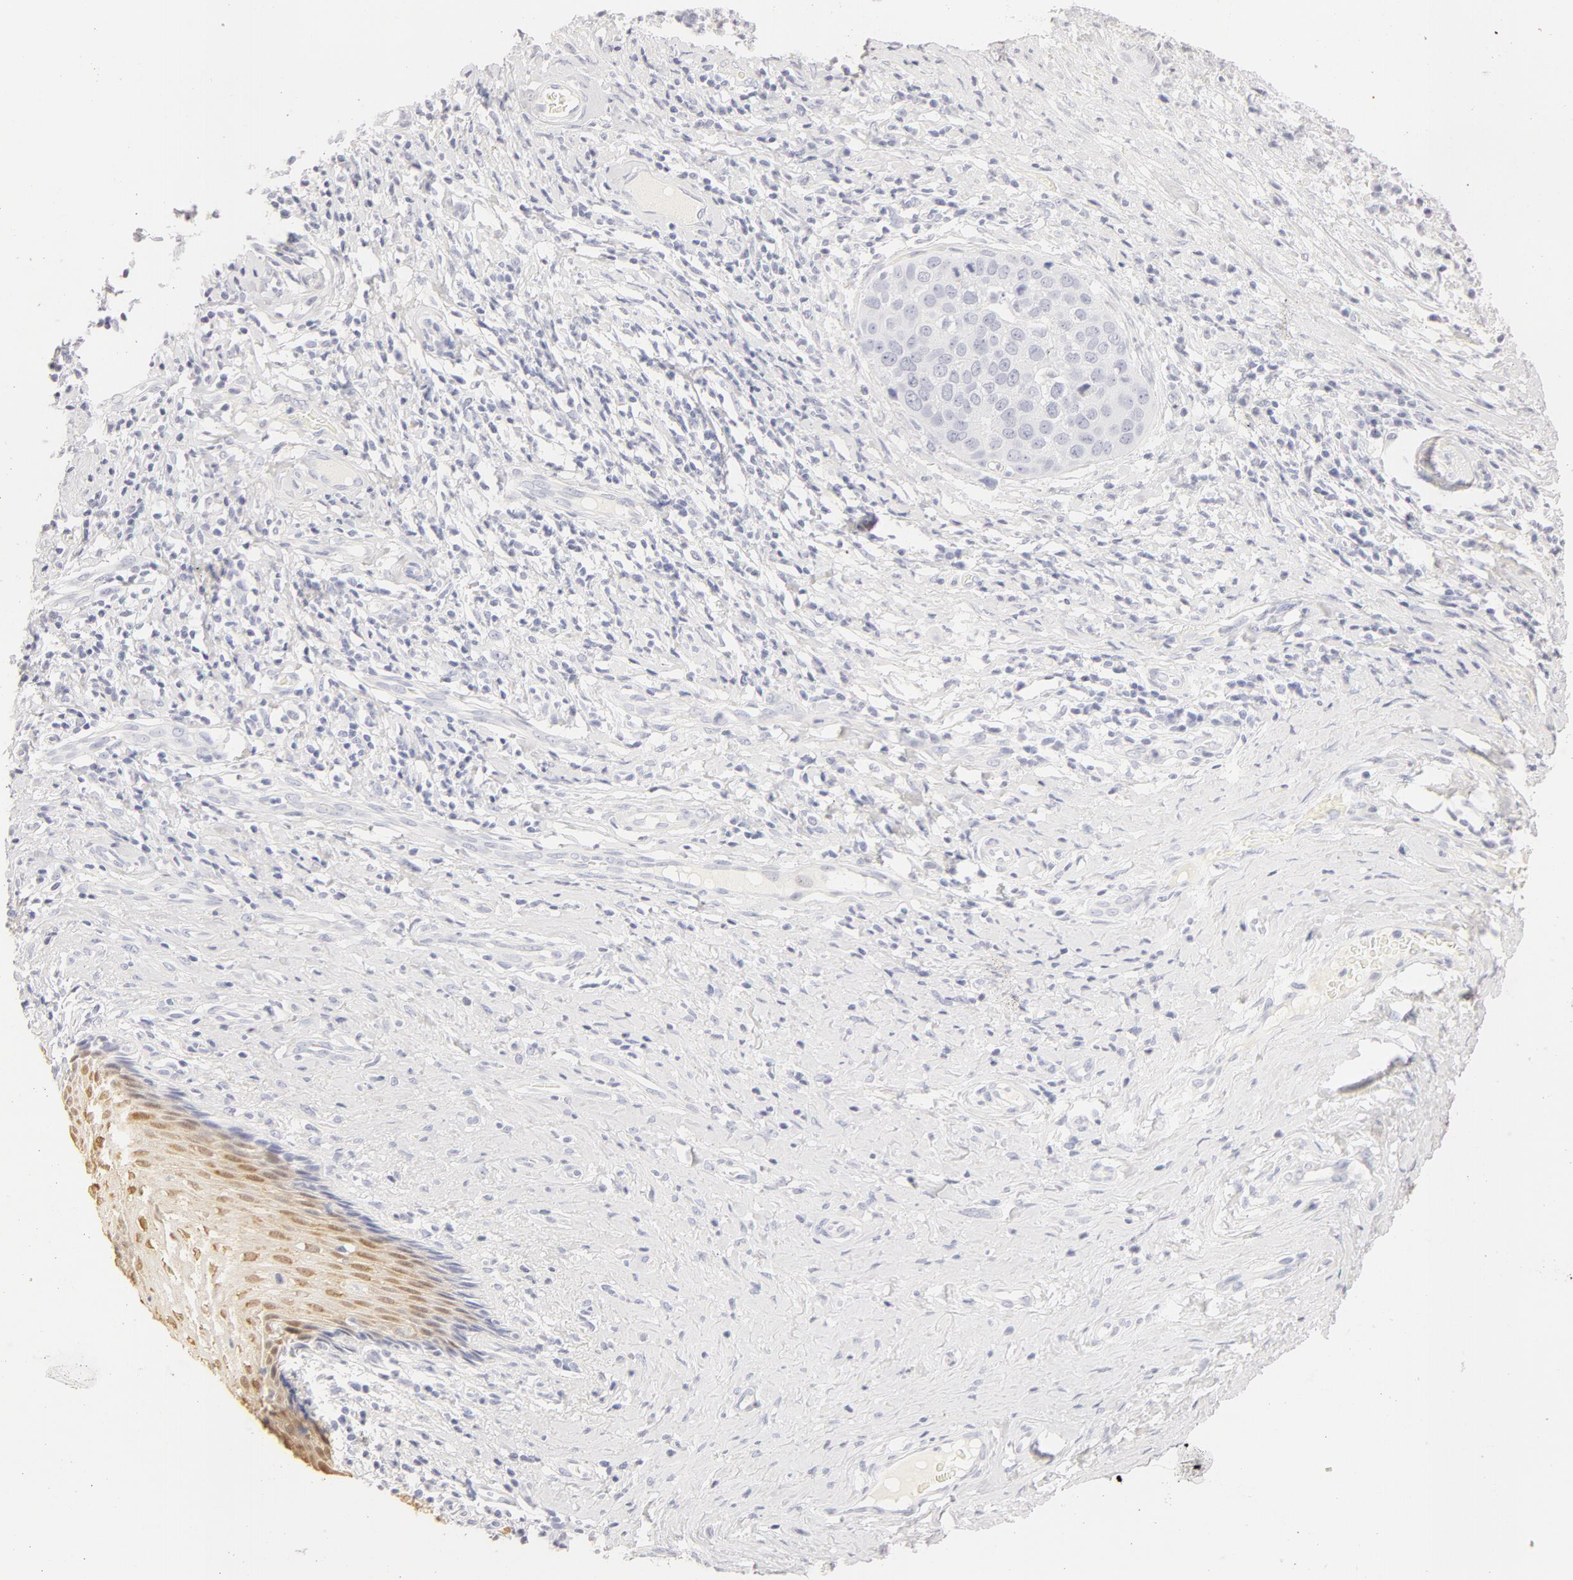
{"staining": {"intensity": "negative", "quantity": "none", "location": "none"}, "tissue": "cervical cancer", "cell_type": "Tumor cells", "image_type": "cancer", "snomed": [{"axis": "morphology", "description": "Squamous cell carcinoma, NOS"}, {"axis": "topography", "description": "Cervix"}], "caption": "Immunohistochemistry (IHC) image of neoplastic tissue: human cervical squamous cell carcinoma stained with DAB (3,3'-diaminobenzidine) demonstrates no significant protein expression in tumor cells.", "gene": "LGALS7B", "patient": {"sex": "female", "age": 54}}